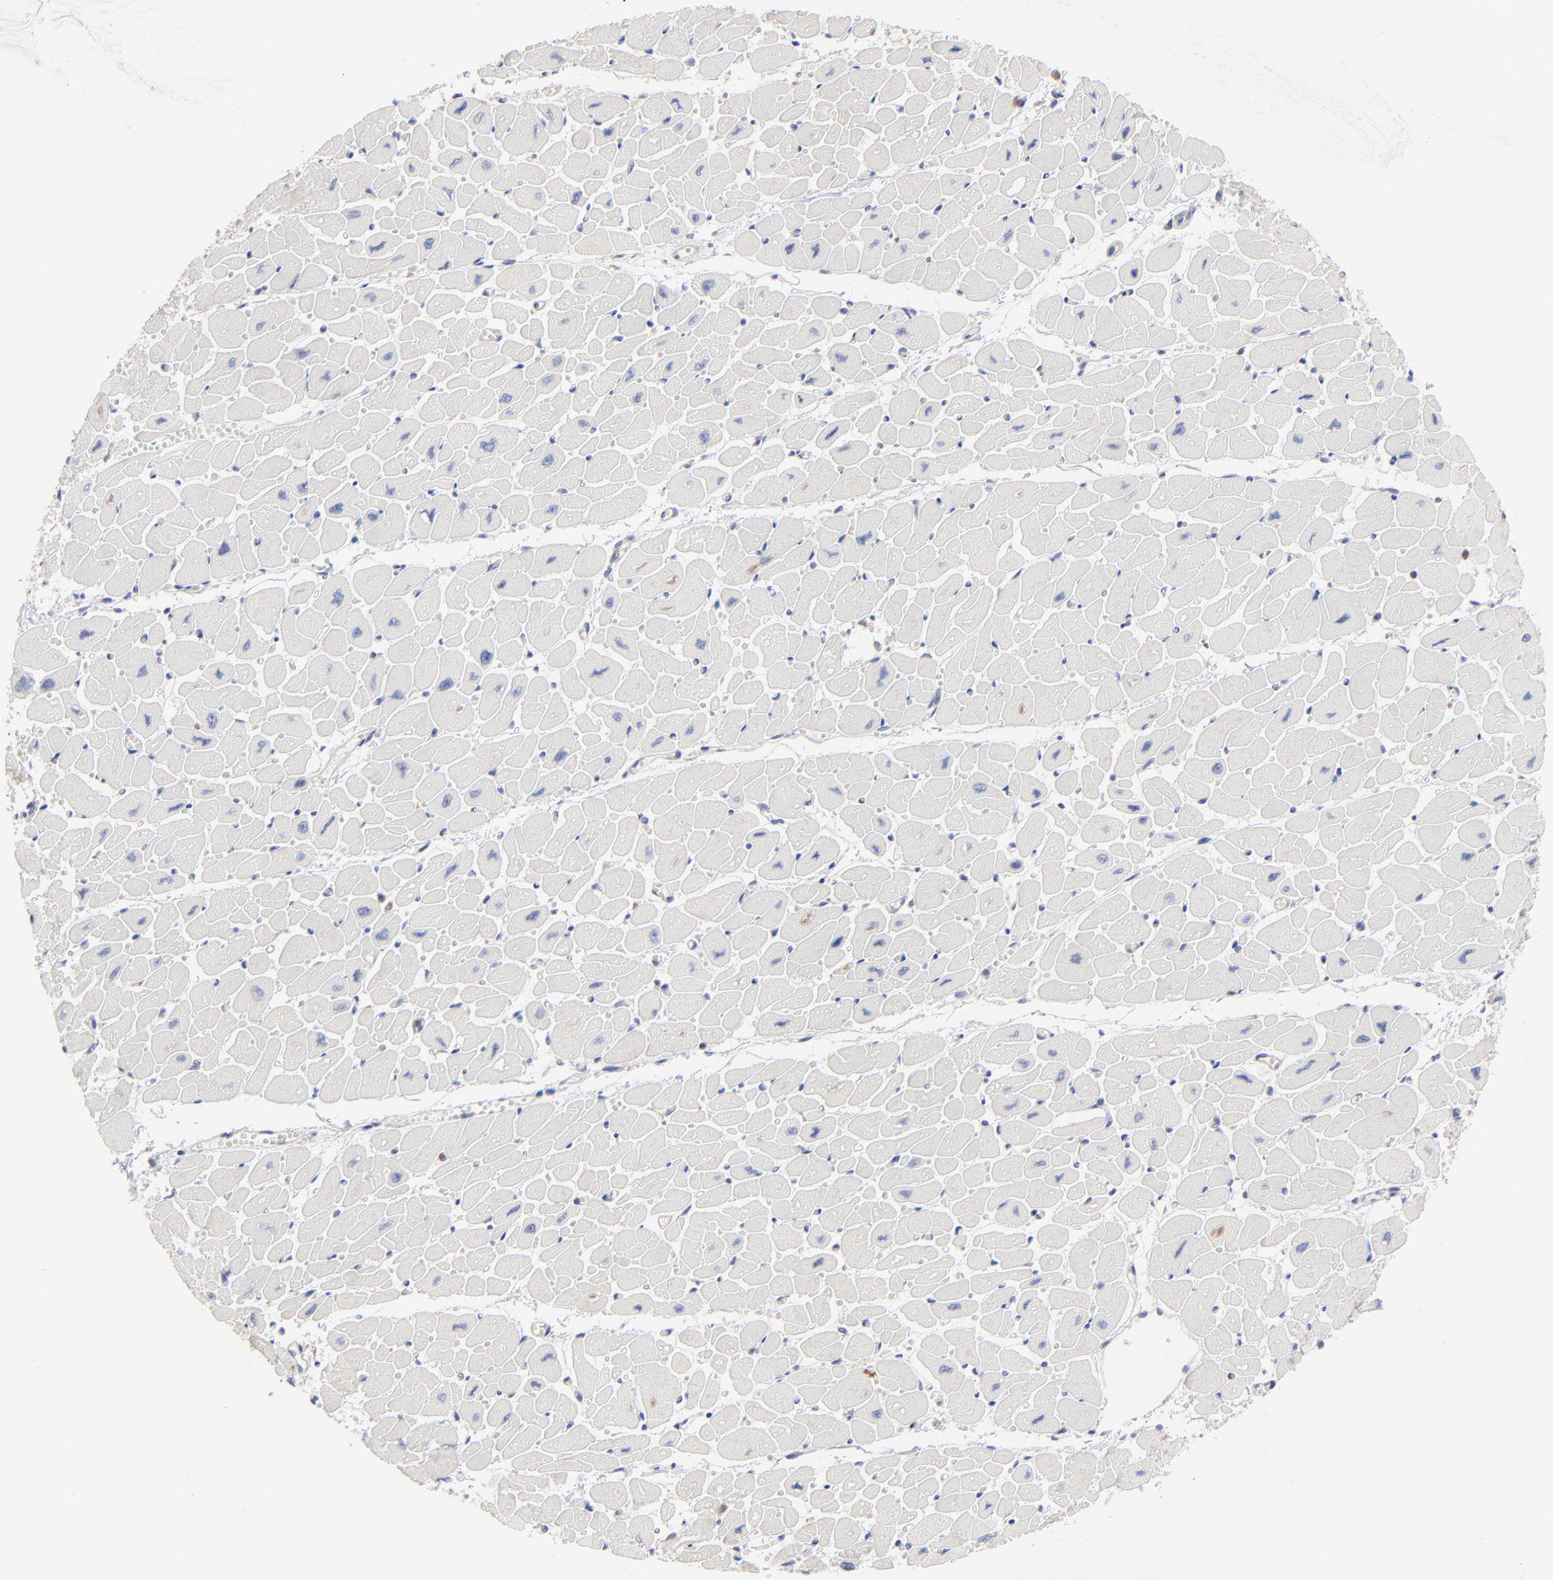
{"staining": {"intensity": "negative", "quantity": "none", "location": "none"}, "tissue": "heart muscle", "cell_type": "Cardiomyocytes", "image_type": "normal", "snomed": [{"axis": "morphology", "description": "Normal tissue, NOS"}, {"axis": "topography", "description": "Heart"}], "caption": "Human heart muscle stained for a protein using immunohistochemistry (IHC) reveals no expression in cardiomyocytes.", "gene": "PPFIBP2", "patient": {"sex": "female", "age": 54}}